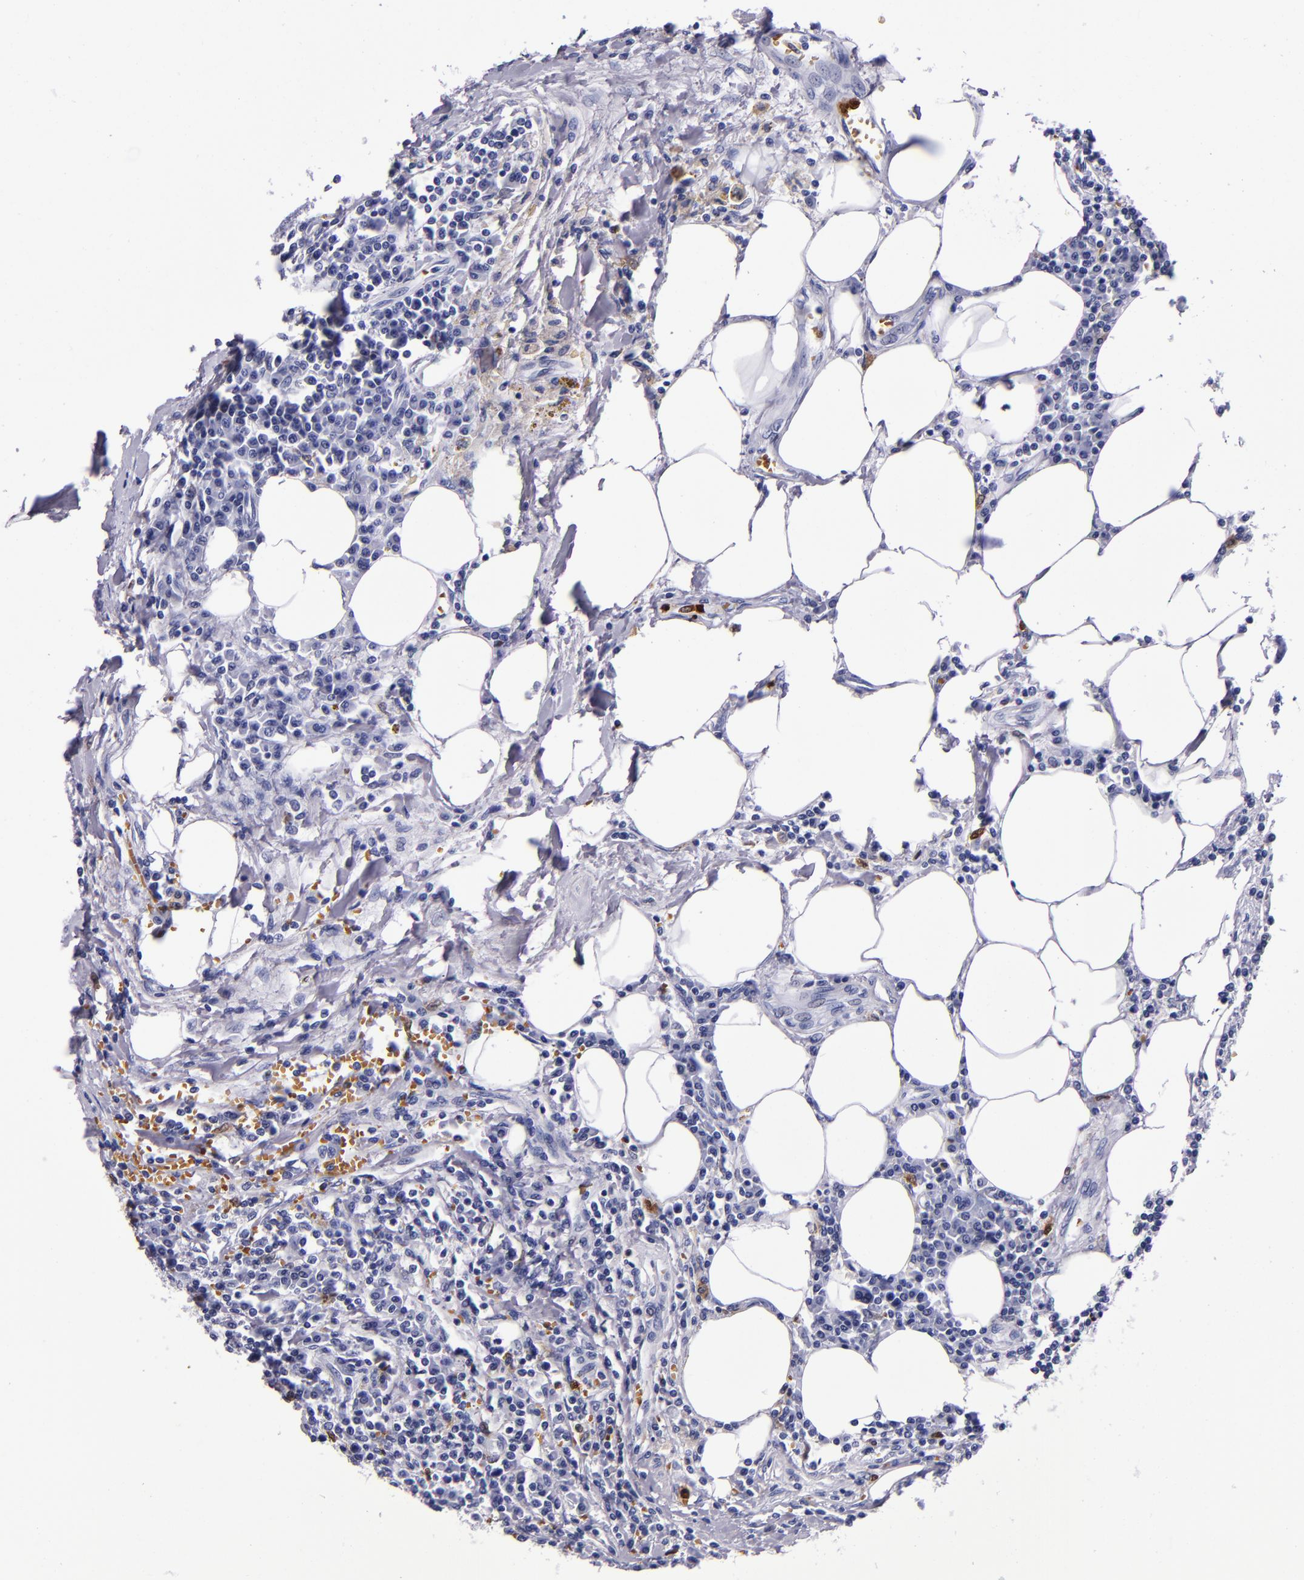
{"staining": {"intensity": "negative", "quantity": "none", "location": "none"}, "tissue": "renal cancer", "cell_type": "Tumor cells", "image_type": "cancer", "snomed": [{"axis": "morphology", "description": "Normal tissue, NOS"}, {"axis": "morphology", "description": "Adenocarcinoma, NOS"}, {"axis": "topography", "description": "Kidney"}], "caption": "Photomicrograph shows no protein expression in tumor cells of renal cancer (adenocarcinoma) tissue.", "gene": "S100A8", "patient": {"sex": "male", "age": 71}}